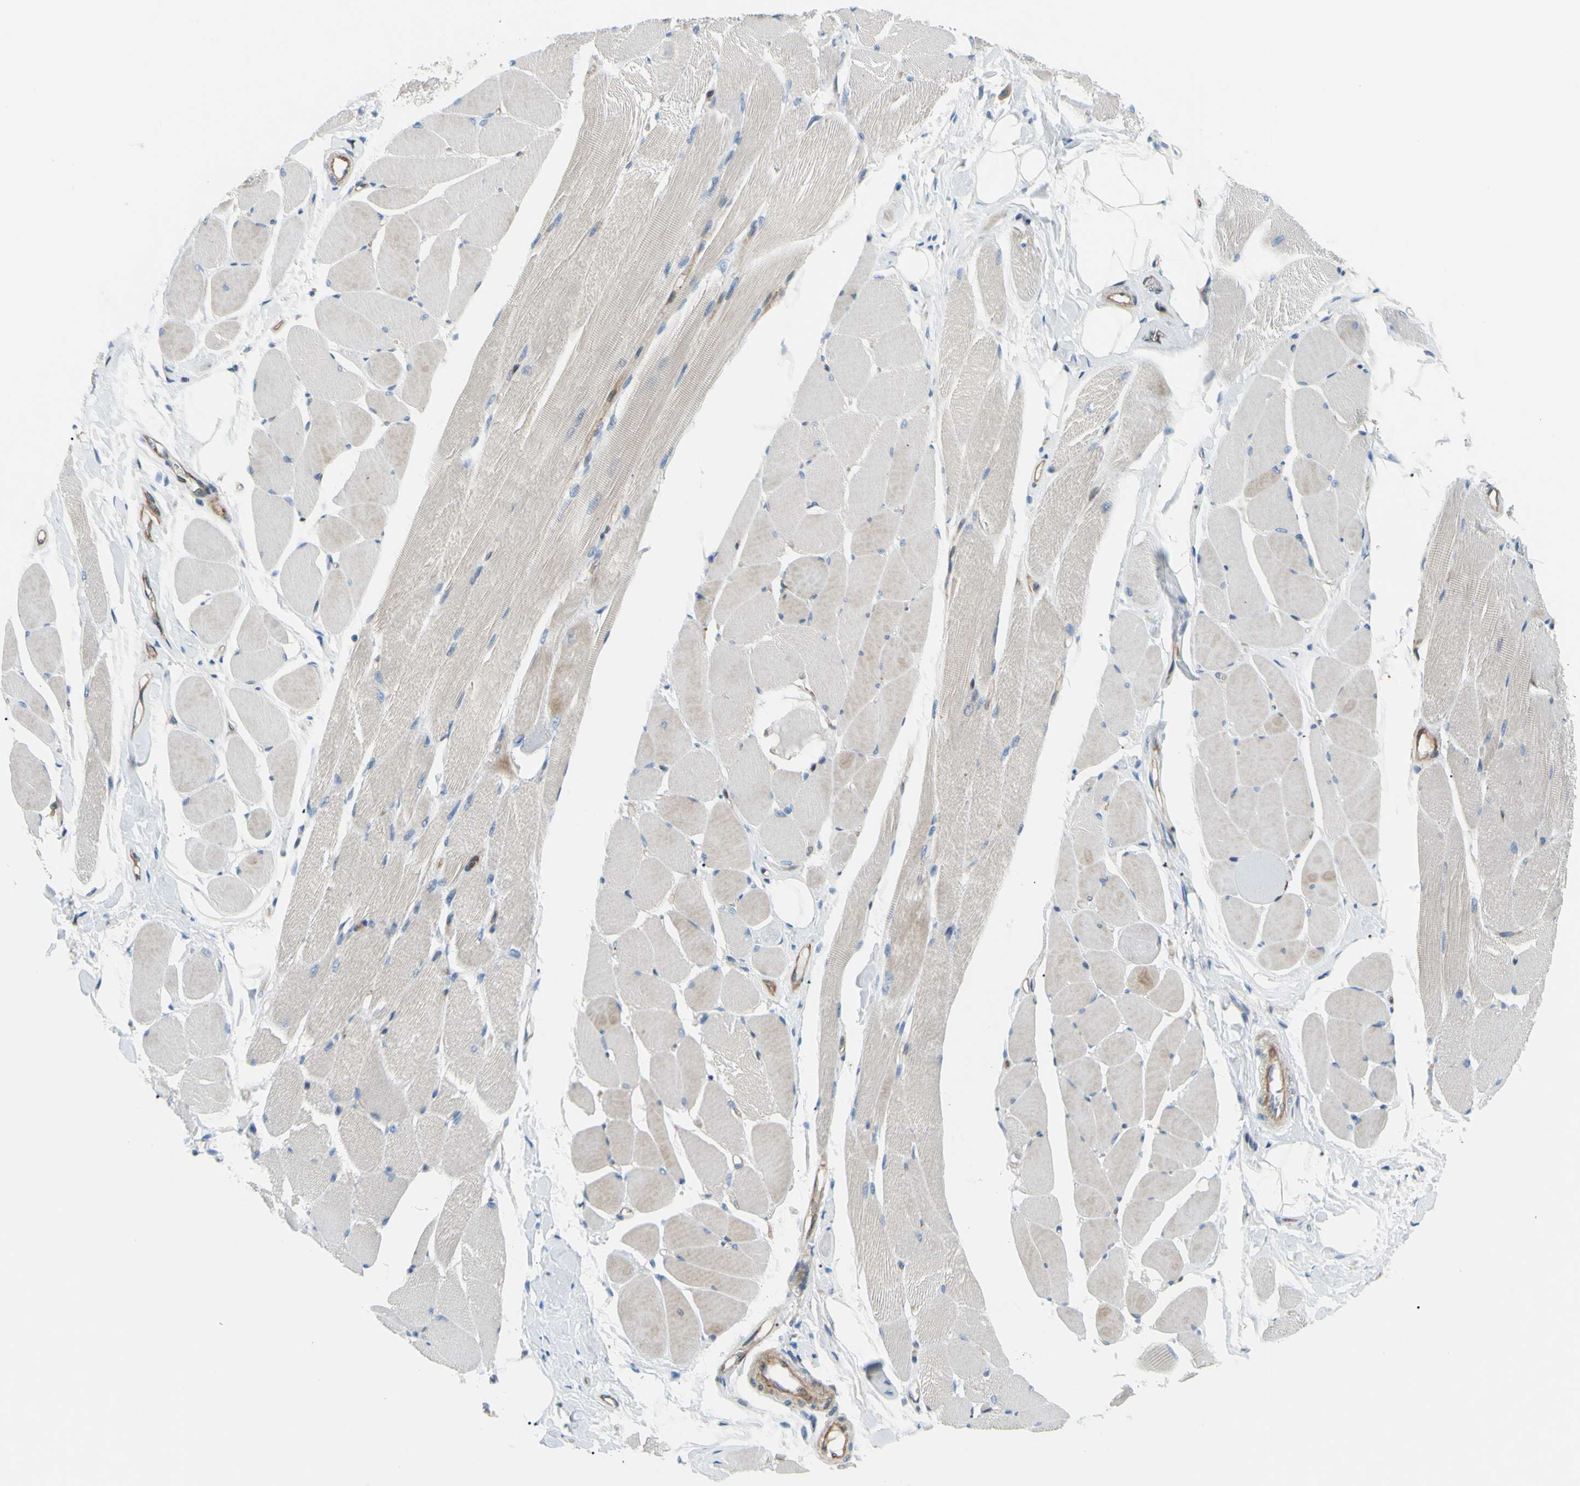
{"staining": {"intensity": "moderate", "quantity": "<25%", "location": "cytoplasmic/membranous"}, "tissue": "skeletal muscle", "cell_type": "Myocytes", "image_type": "normal", "snomed": [{"axis": "morphology", "description": "Normal tissue, NOS"}, {"axis": "topography", "description": "Skeletal muscle"}, {"axis": "topography", "description": "Peripheral nerve tissue"}], "caption": "Immunohistochemistry (IHC) image of unremarkable human skeletal muscle stained for a protein (brown), which reveals low levels of moderate cytoplasmic/membranous expression in approximately <25% of myocytes.", "gene": "PAK2", "patient": {"sex": "female", "age": 84}}